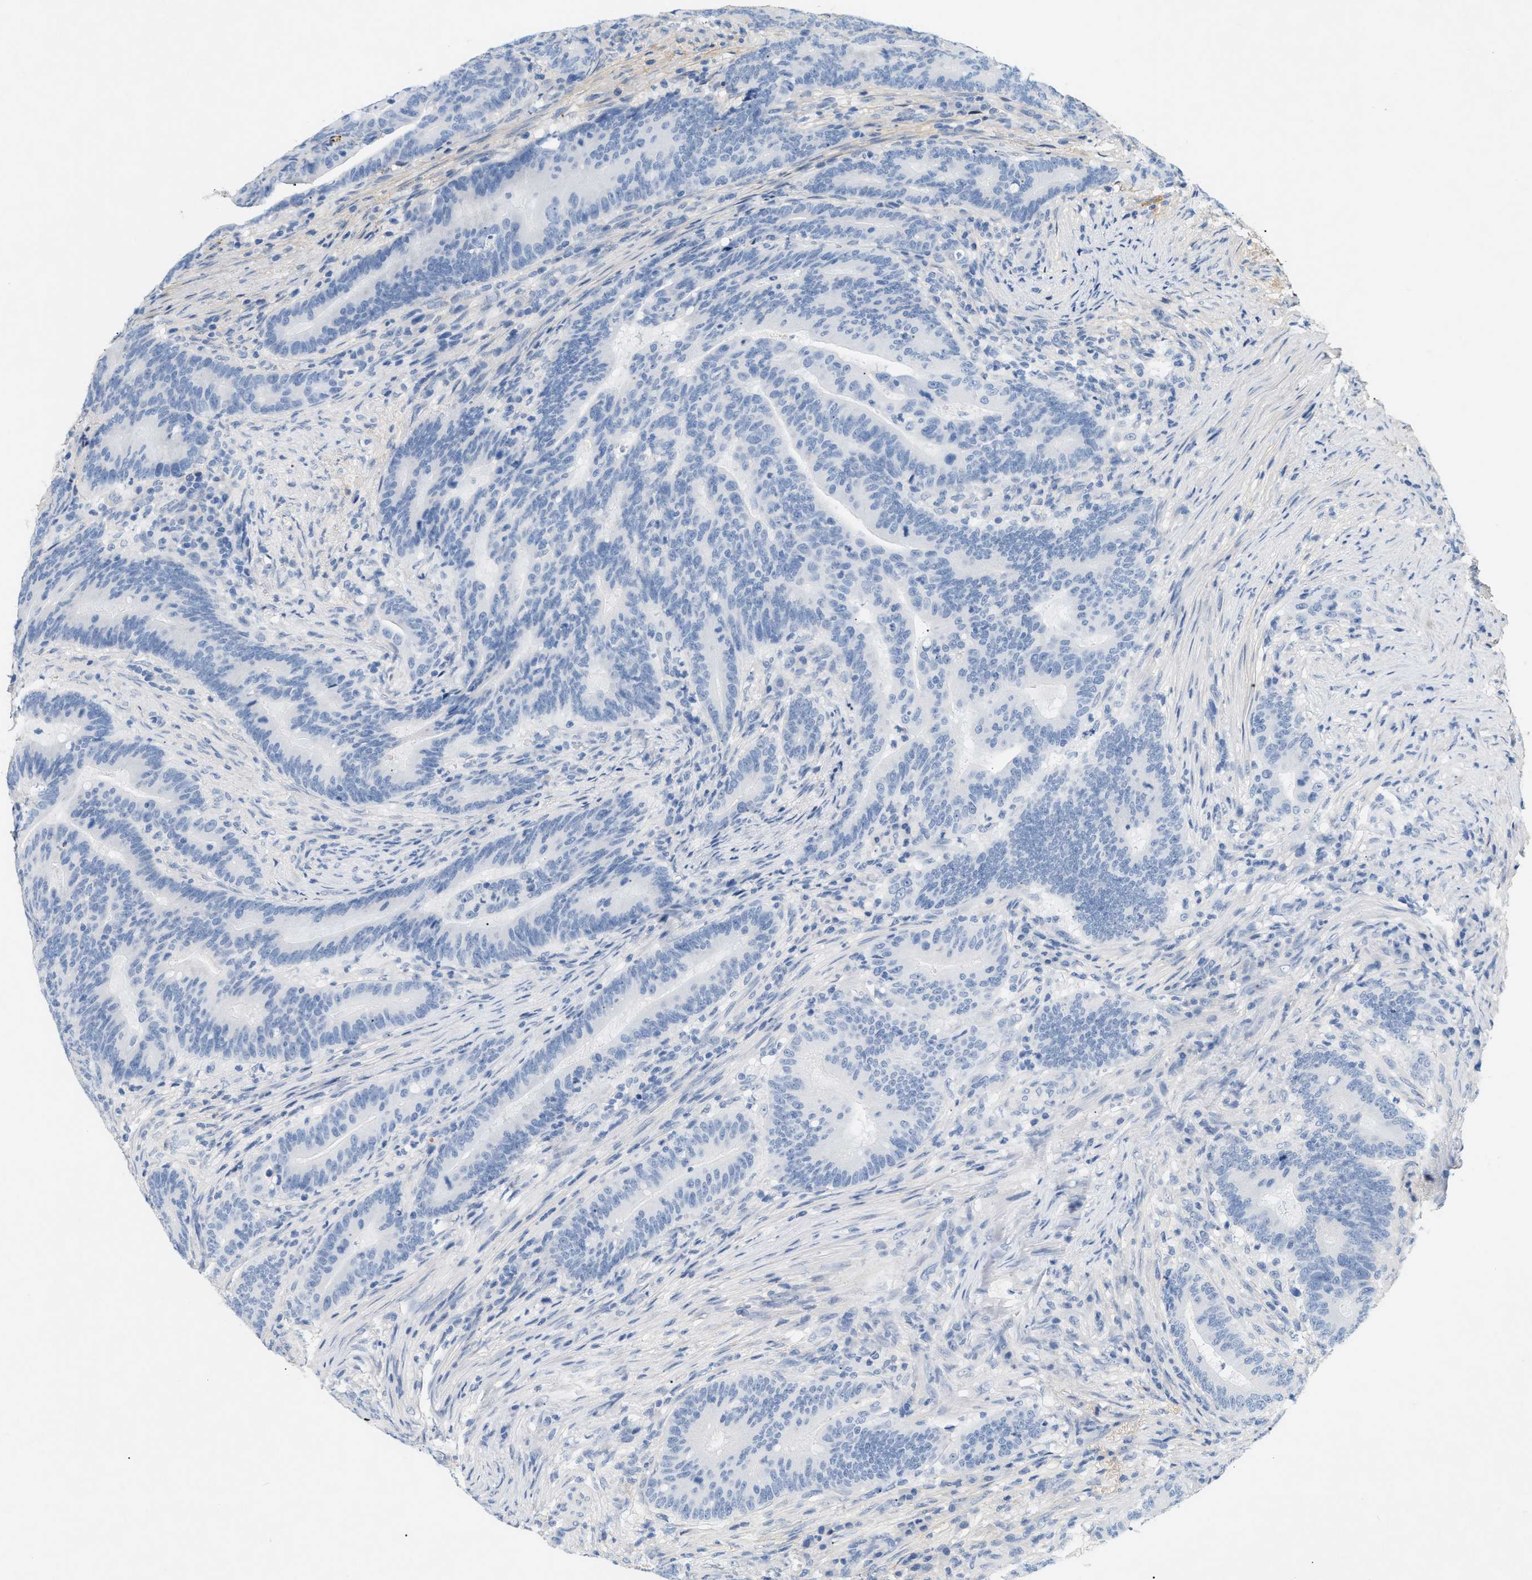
{"staining": {"intensity": "negative", "quantity": "none", "location": "none"}, "tissue": "colorectal cancer", "cell_type": "Tumor cells", "image_type": "cancer", "snomed": [{"axis": "morphology", "description": "Normal tissue, NOS"}, {"axis": "morphology", "description": "Adenocarcinoma, NOS"}, {"axis": "topography", "description": "Colon"}], "caption": "IHC histopathology image of neoplastic tissue: adenocarcinoma (colorectal) stained with DAB demonstrates no significant protein positivity in tumor cells.", "gene": "CFH", "patient": {"sex": "female", "age": 66}}